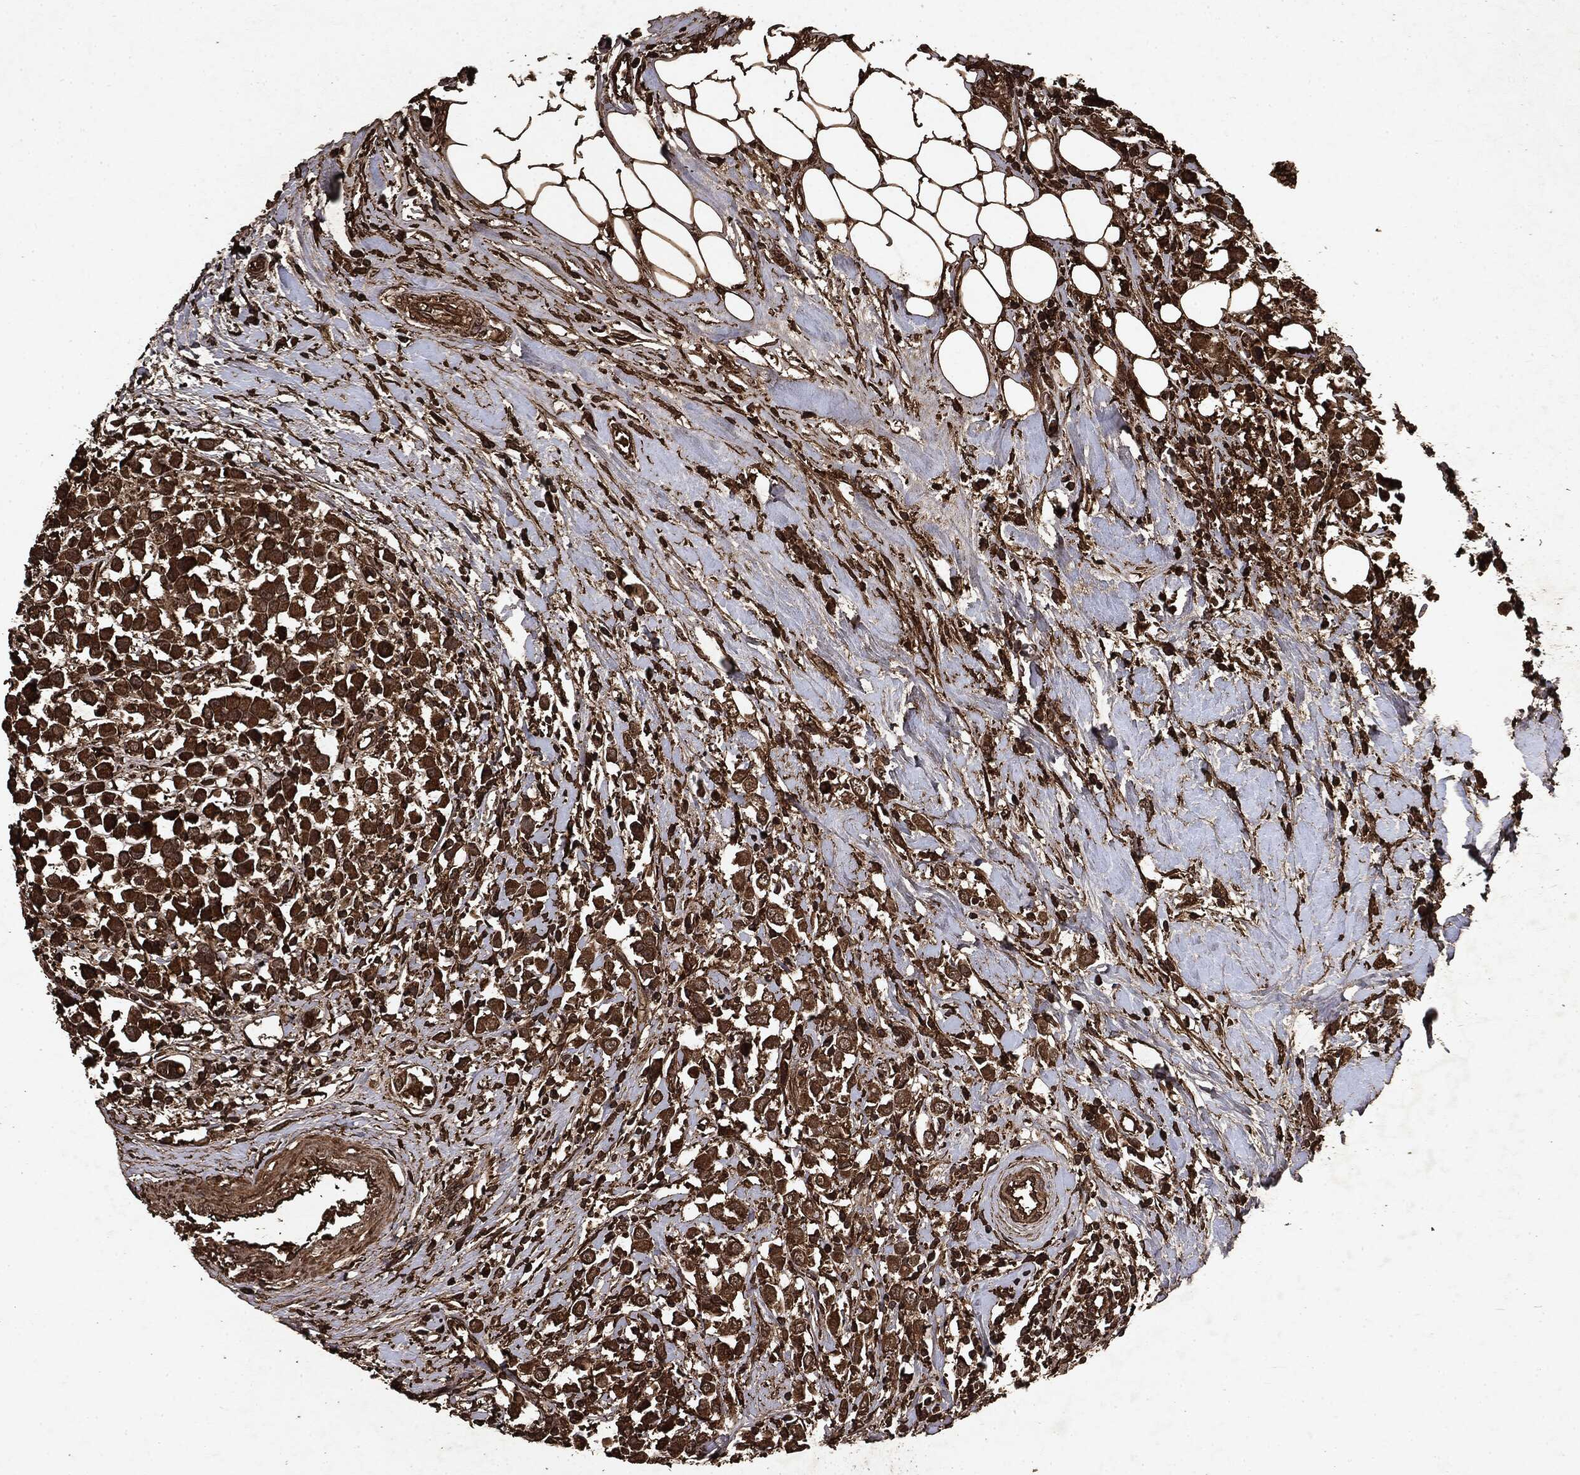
{"staining": {"intensity": "strong", "quantity": ">75%", "location": "cytoplasmic/membranous"}, "tissue": "breast cancer", "cell_type": "Tumor cells", "image_type": "cancer", "snomed": [{"axis": "morphology", "description": "Duct carcinoma"}, {"axis": "topography", "description": "Breast"}], "caption": "IHC of human breast cancer (intraductal carcinoma) displays high levels of strong cytoplasmic/membranous expression in approximately >75% of tumor cells.", "gene": "ARAF", "patient": {"sex": "female", "age": 61}}